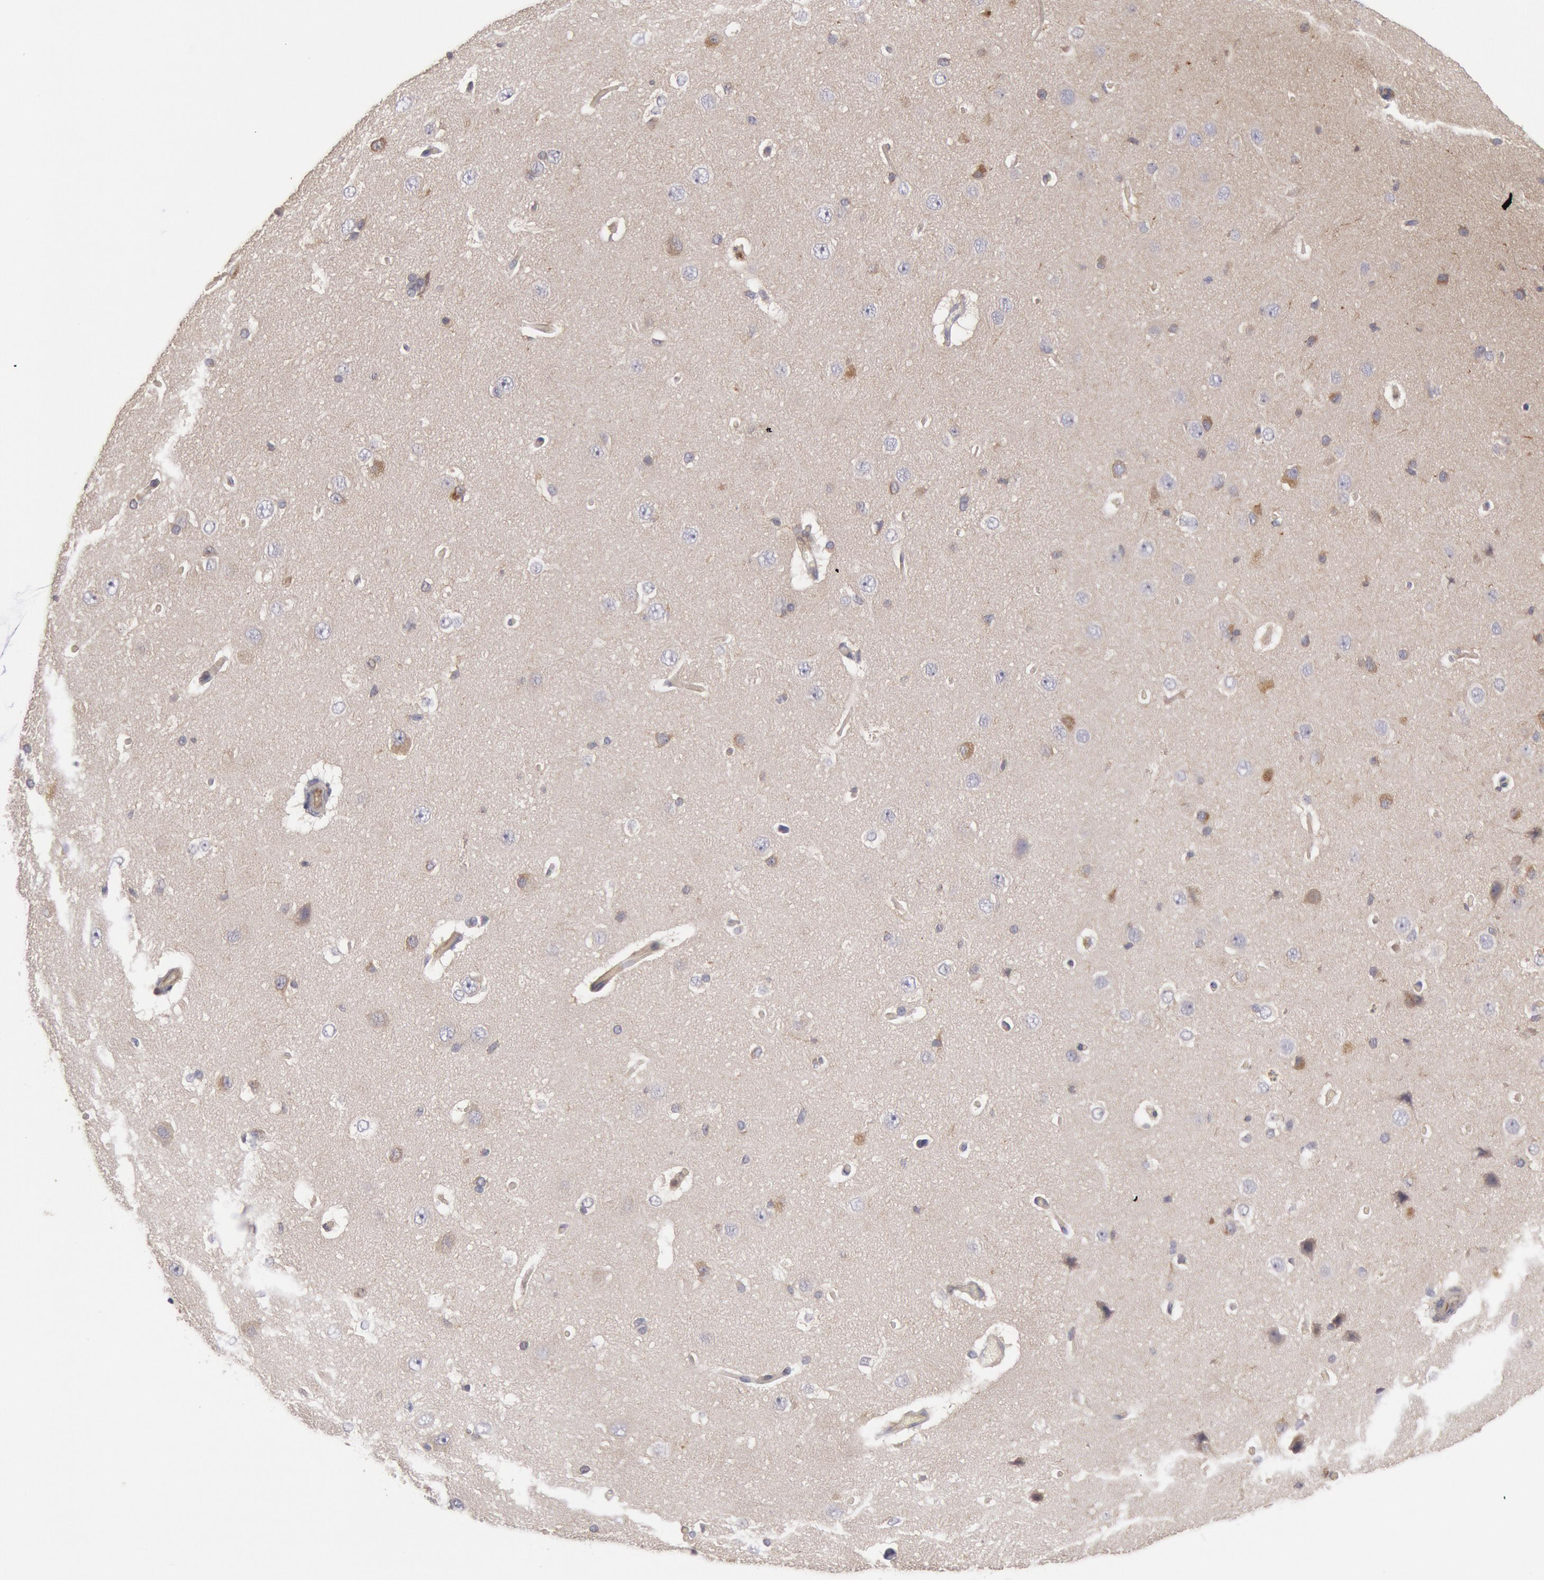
{"staining": {"intensity": "weak", "quantity": "<25%", "location": "cytoplasmic/membranous"}, "tissue": "cerebral cortex", "cell_type": "Endothelial cells", "image_type": "normal", "snomed": [{"axis": "morphology", "description": "Normal tissue, NOS"}, {"axis": "topography", "description": "Cerebral cortex"}], "caption": "Immunohistochemistry (IHC) image of benign cerebral cortex: human cerebral cortex stained with DAB (3,3'-diaminobenzidine) reveals no significant protein positivity in endothelial cells.", "gene": "PIK3R1", "patient": {"sex": "female", "age": 45}}